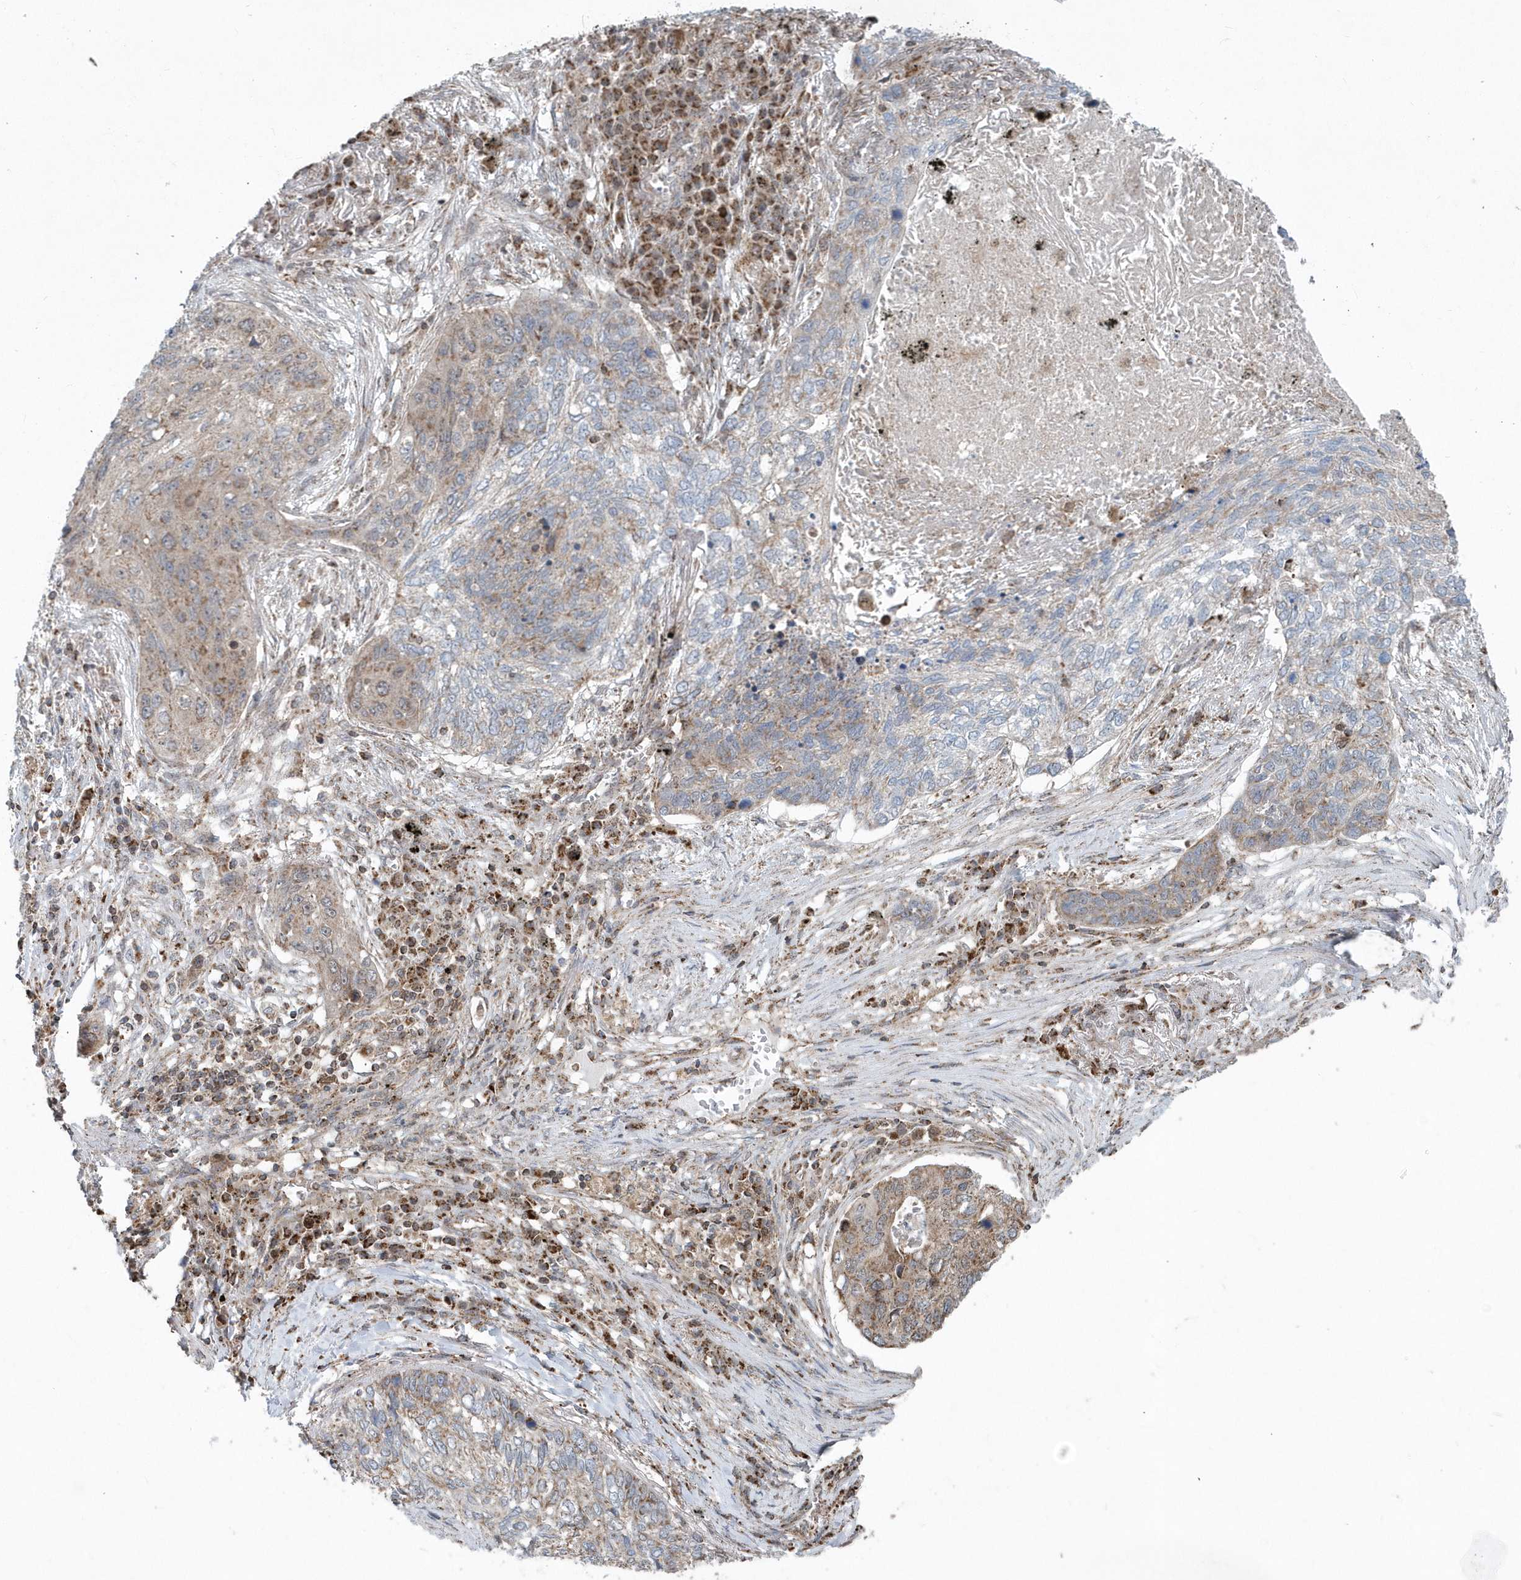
{"staining": {"intensity": "moderate", "quantity": "25%-75%", "location": "cytoplasmic/membranous"}, "tissue": "lung cancer", "cell_type": "Tumor cells", "image_type": "cancer", "snomed": [{"axis": "morphology", "description": "Squamous cell carcinoma, NOS"}, {"axis": "topography", "description": "Lung"}], "caption": "Lung cancer (squamous cell carcinoma) was stained to show a protein in brown. There is medium levels of moderate cytoplasmic/membranous staining in about 25%-75% of tumor cells. Nuclei are stained in blue.", "gene": "PPP1R7", "patient": {"sex": "female", "age": 63}}